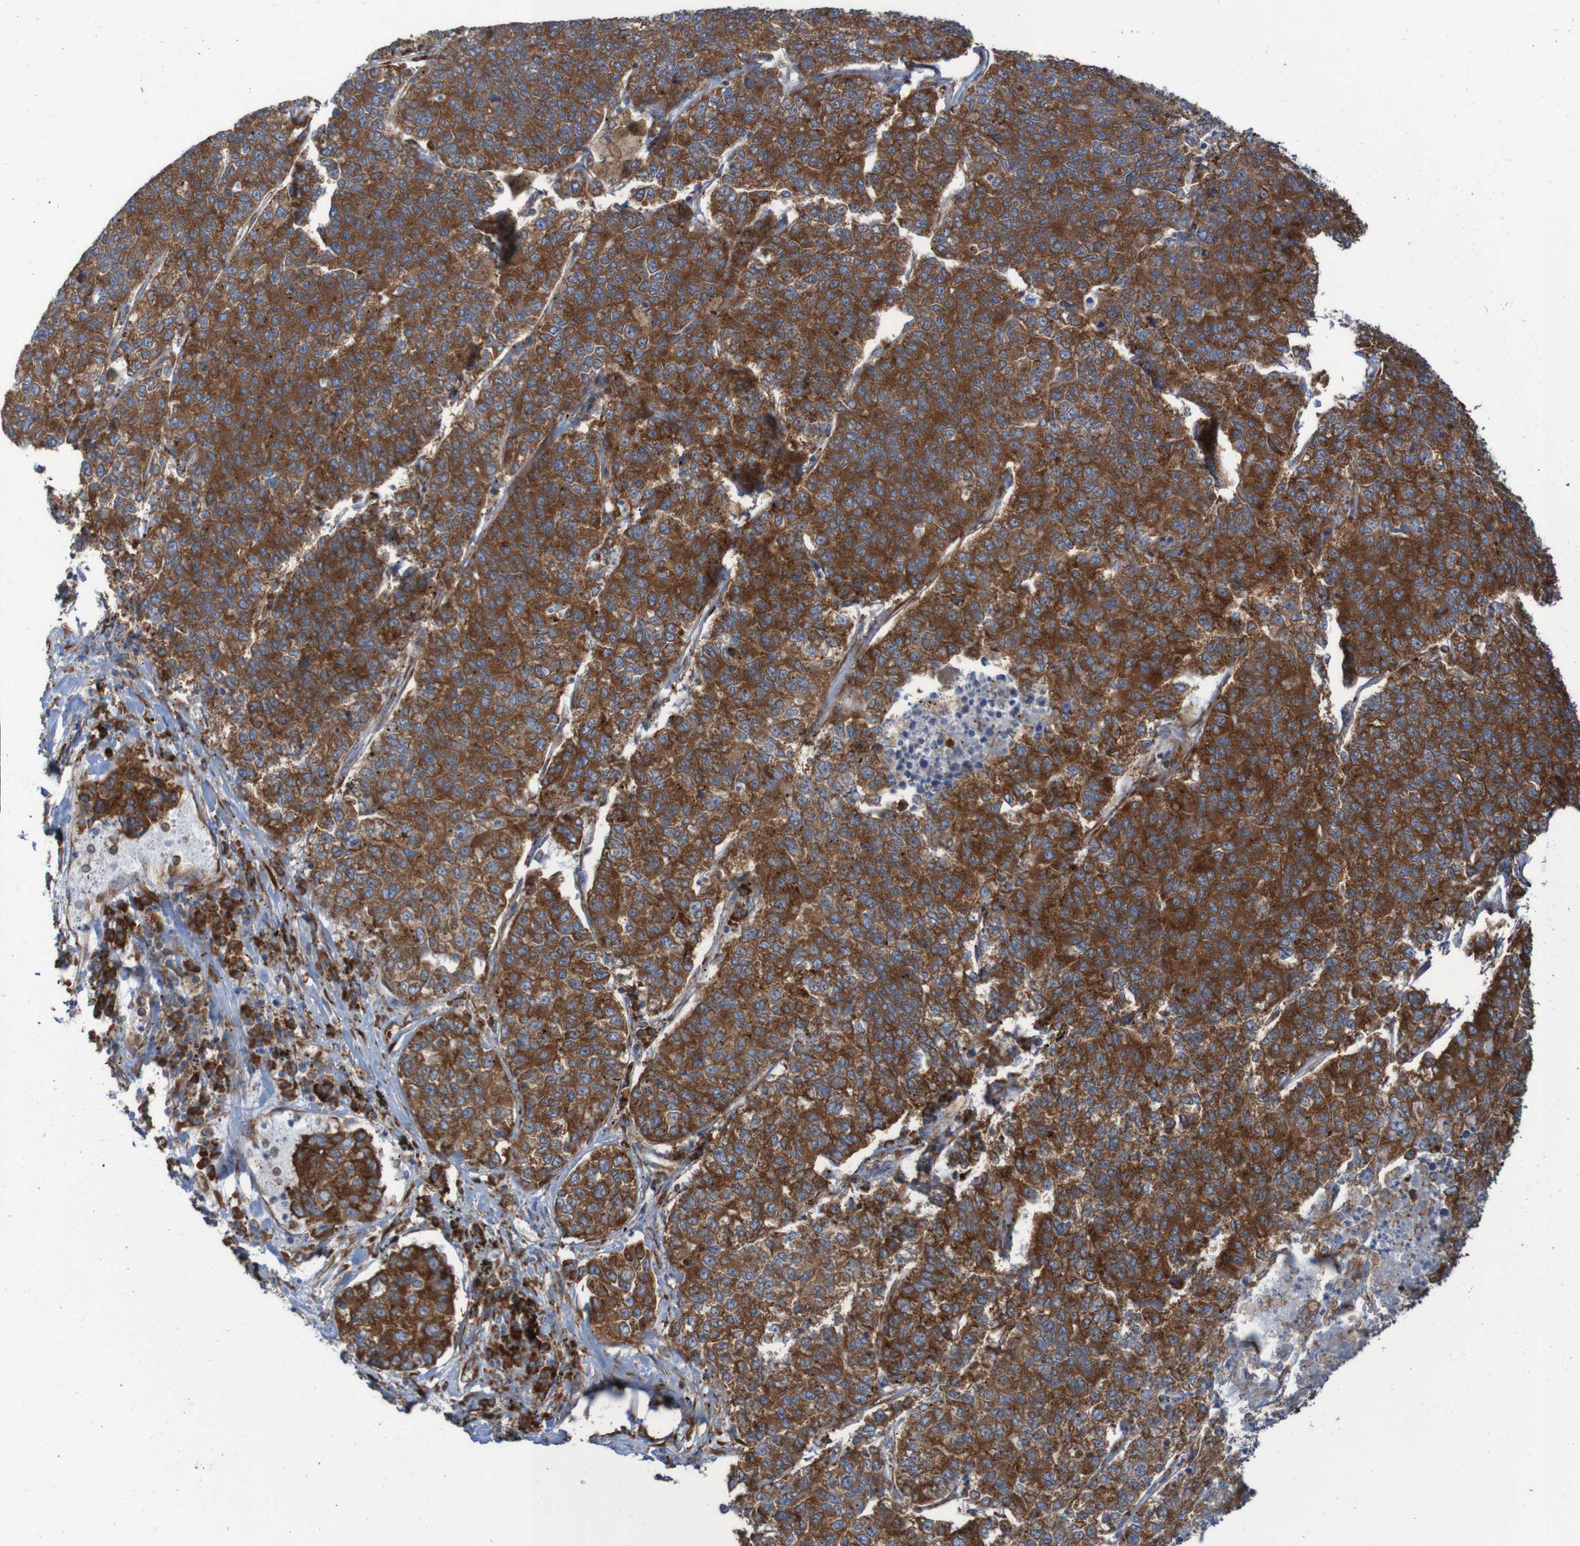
{"staining": {"intensity": "strong", "quantity": ">75%", "location": "cytoplasmic/membranous"}, "tissue": "lung cancer", "cell_type": "Tumor cells", "image_type": "cancer", "snomed": [{"axis": "morphology", "description": "Adenocarcinoma, NOS"}, {"axis": "topography", "description": "Lung"}], "caption": "Lung adenocarcinoma tissue exhibits strong cytoplasmic/membranous expression in about >75% of tumor cells", "gene": "RPL10", "patient": {"sex": "male", "age": 49}}